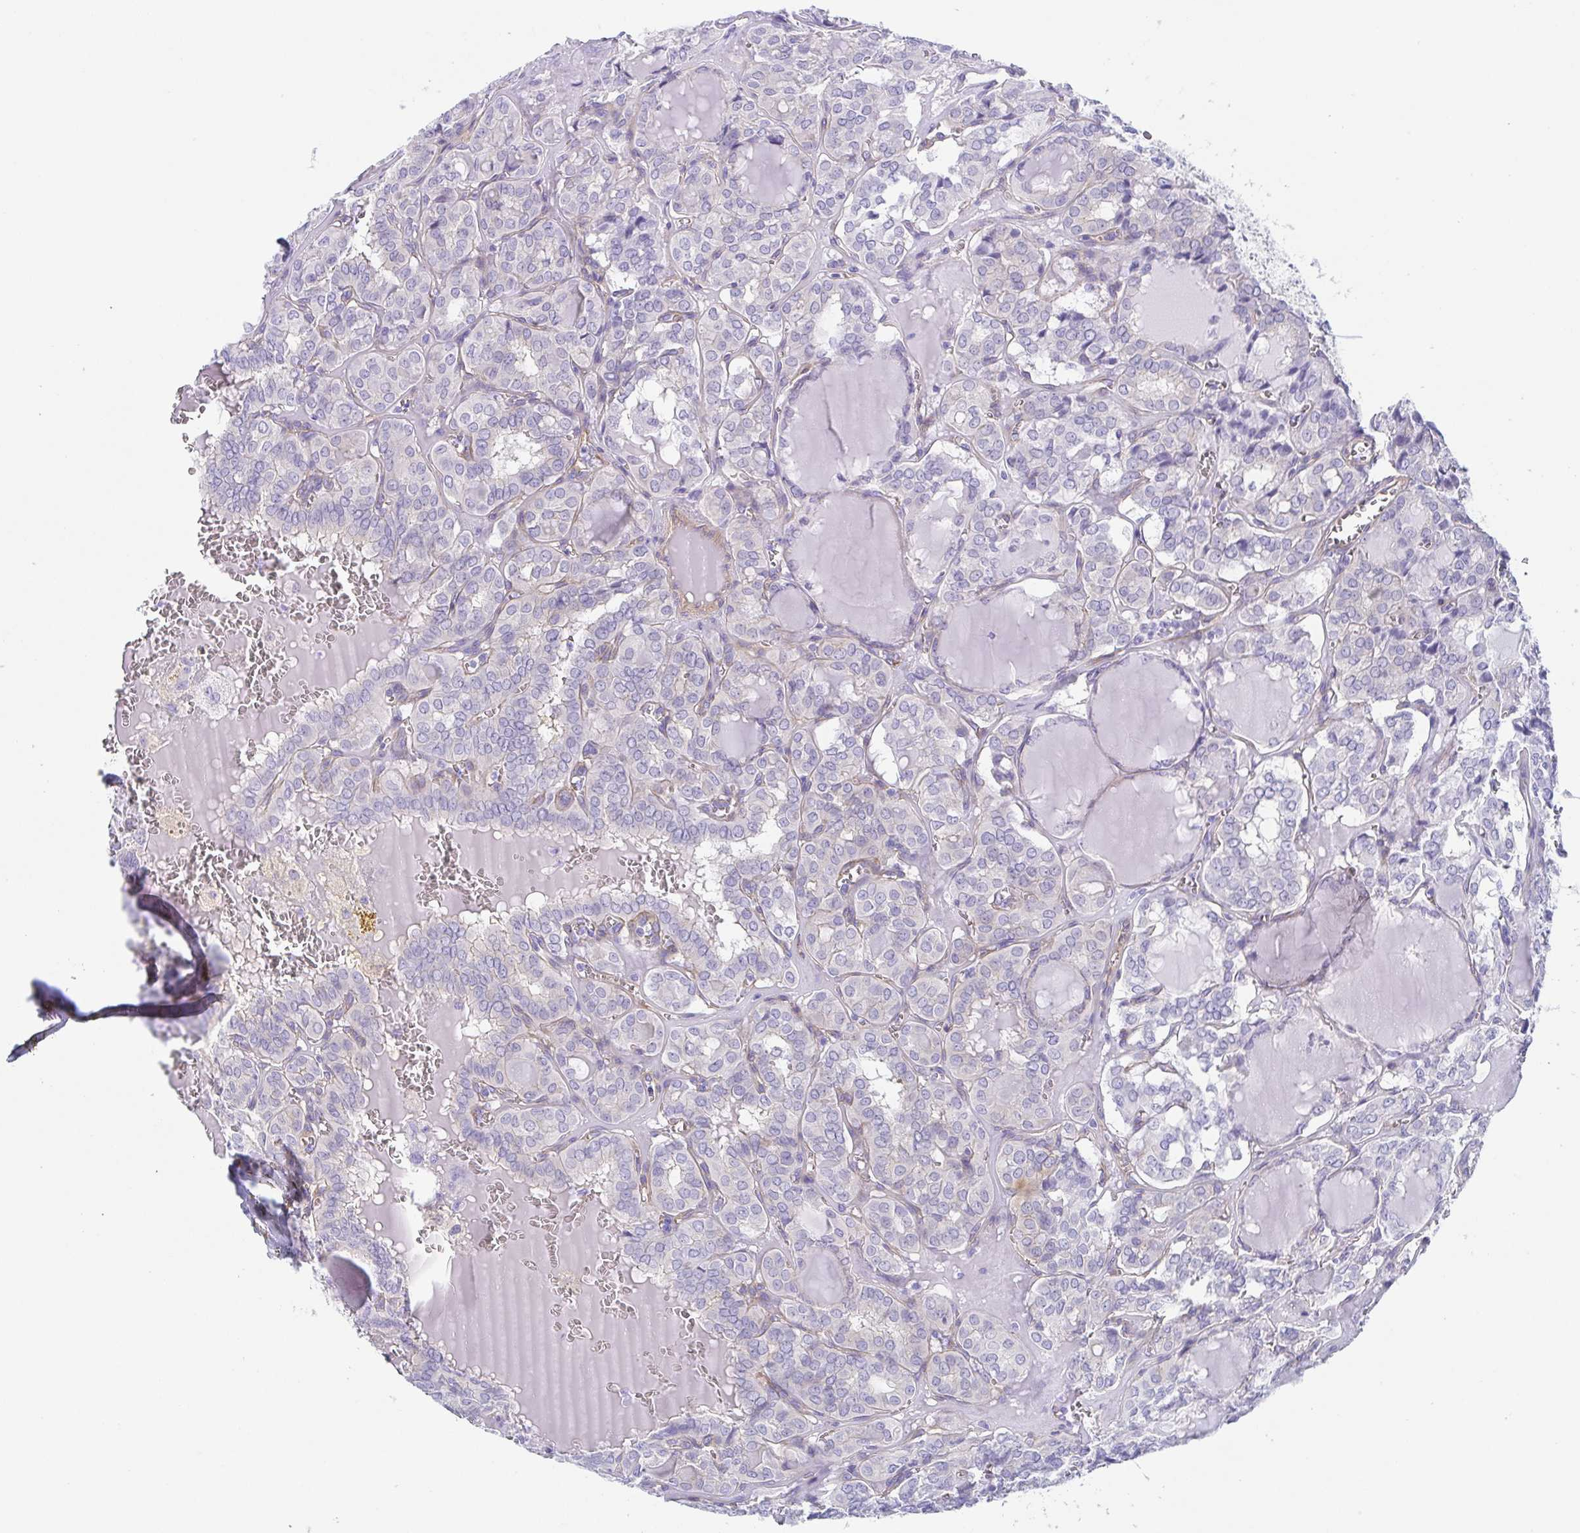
{"staining": {"intensity": "negative", "quantity": "none", "location": "none"}, "tissue": "thyroid cancer", "cell_type": "Tumor cells", "image_type": "cancer", "snomed": [{"axis": "morphology", "description": "Papillary adenocarcinoma, NOS"}, {"axis": "topography", "description": "Thyroid gland"}], "caption": "Tumor cells are negative for protein expression in human thyroid papillary adenocarcinoma.", "gene": "DYNC1I1", "patient": {"sex": "female", "age": 41}}